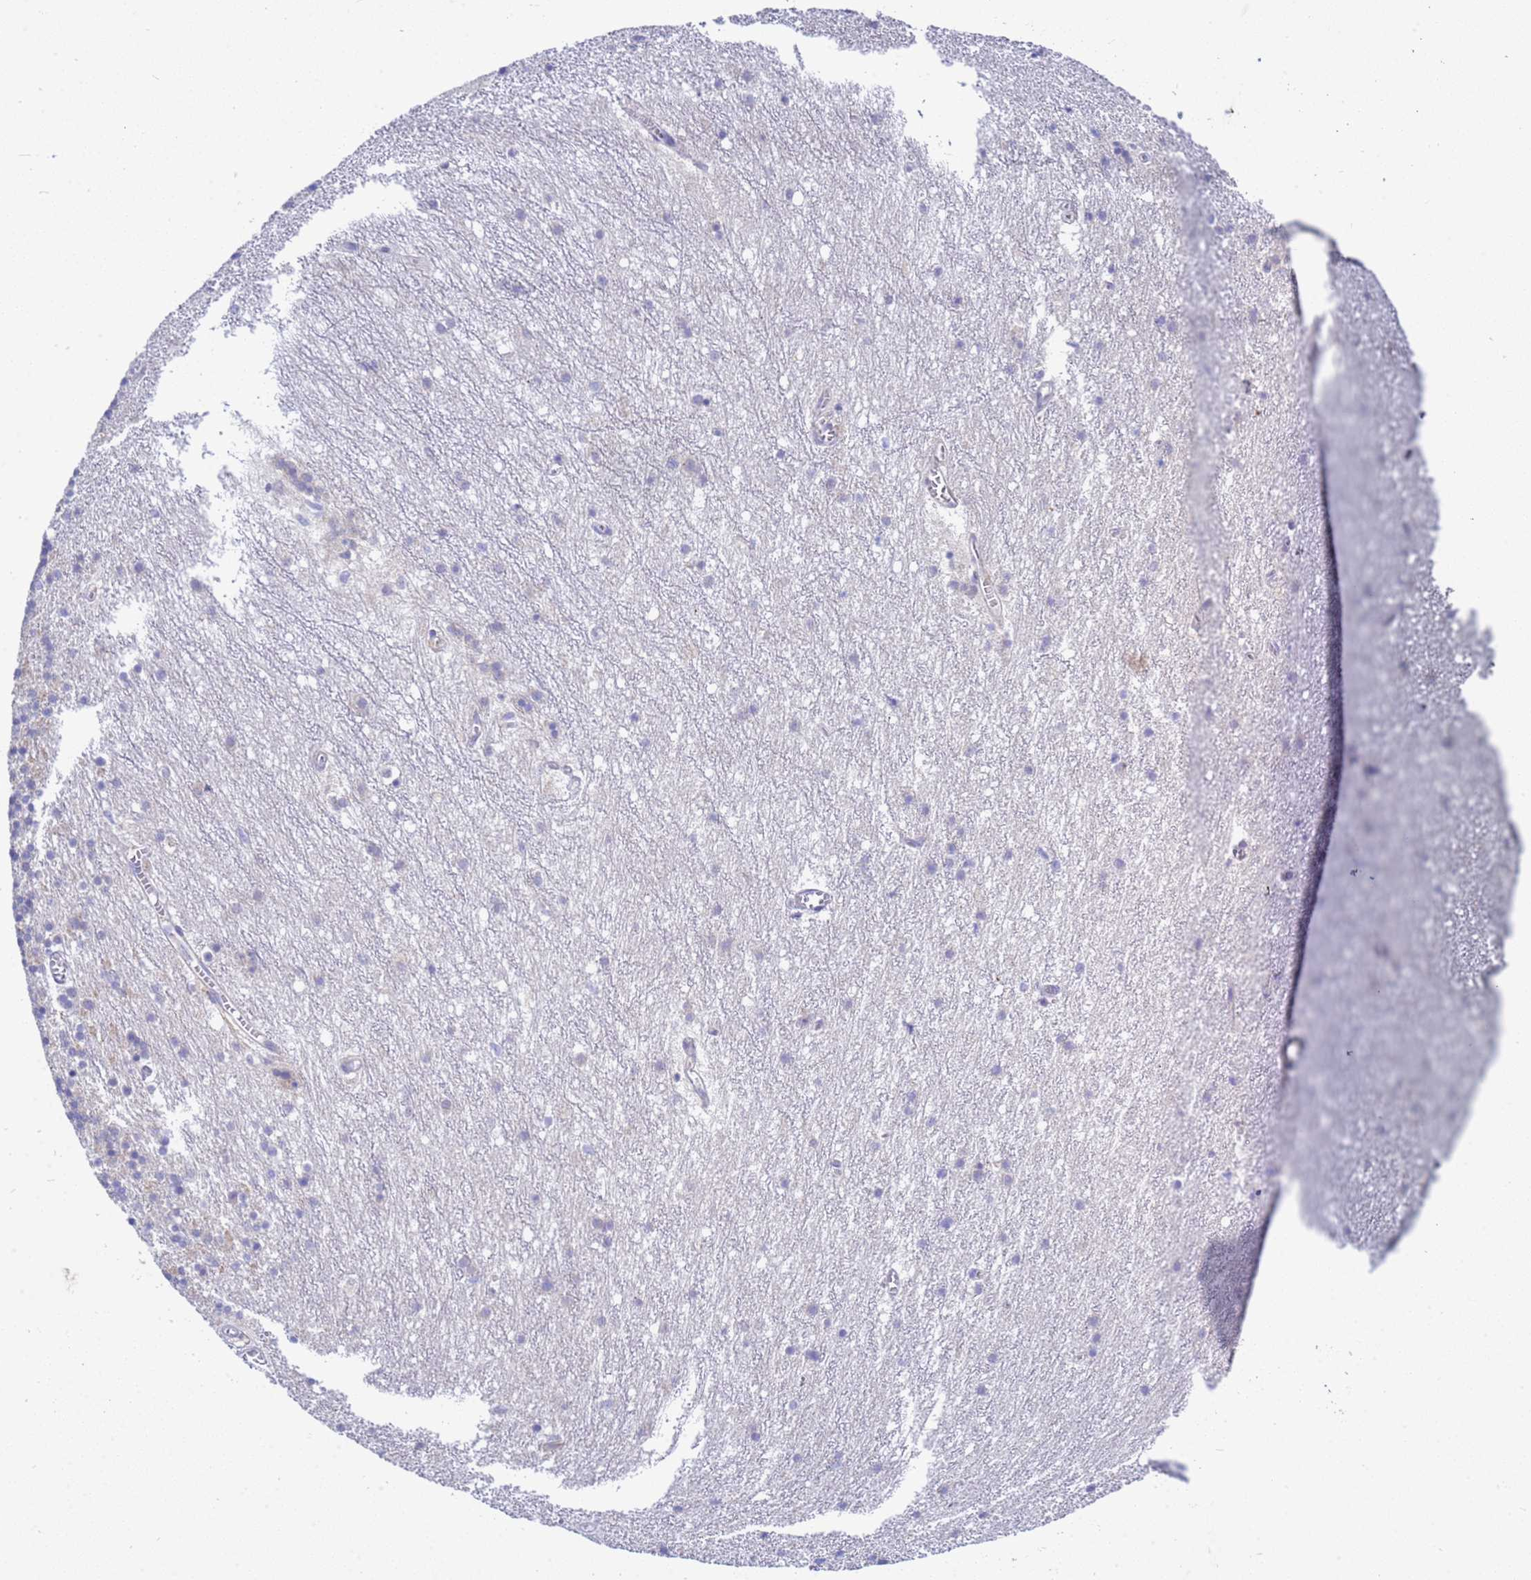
{"staining": {"intensity": "negative", "quantity": "none", "location": "none"}, "tissue": "cerebellum", "cell_type": "Cells in granular layer", "image_type": "normal", "snomed": [{"axis": "morphology", "description": "Normal tissue, NOS"}, {"axis": "topography", "description": "Cerebellum"}], "caption": "This histopathology image is of unremarkable cerebellum stained with immunohistochemistry to label a protein in brown with the nuclei are counter-stained blue. There is no staining in cells in granular layer. The staining was performed using DAB (3,3'-diaminobenzidine) to visualize the protein expression in brown, while the nuclei were stained in blue with hematoxylin (Magnification: 20x).", "gene": "RC3H2", "patient": {"sex": "male", "age": 54}}